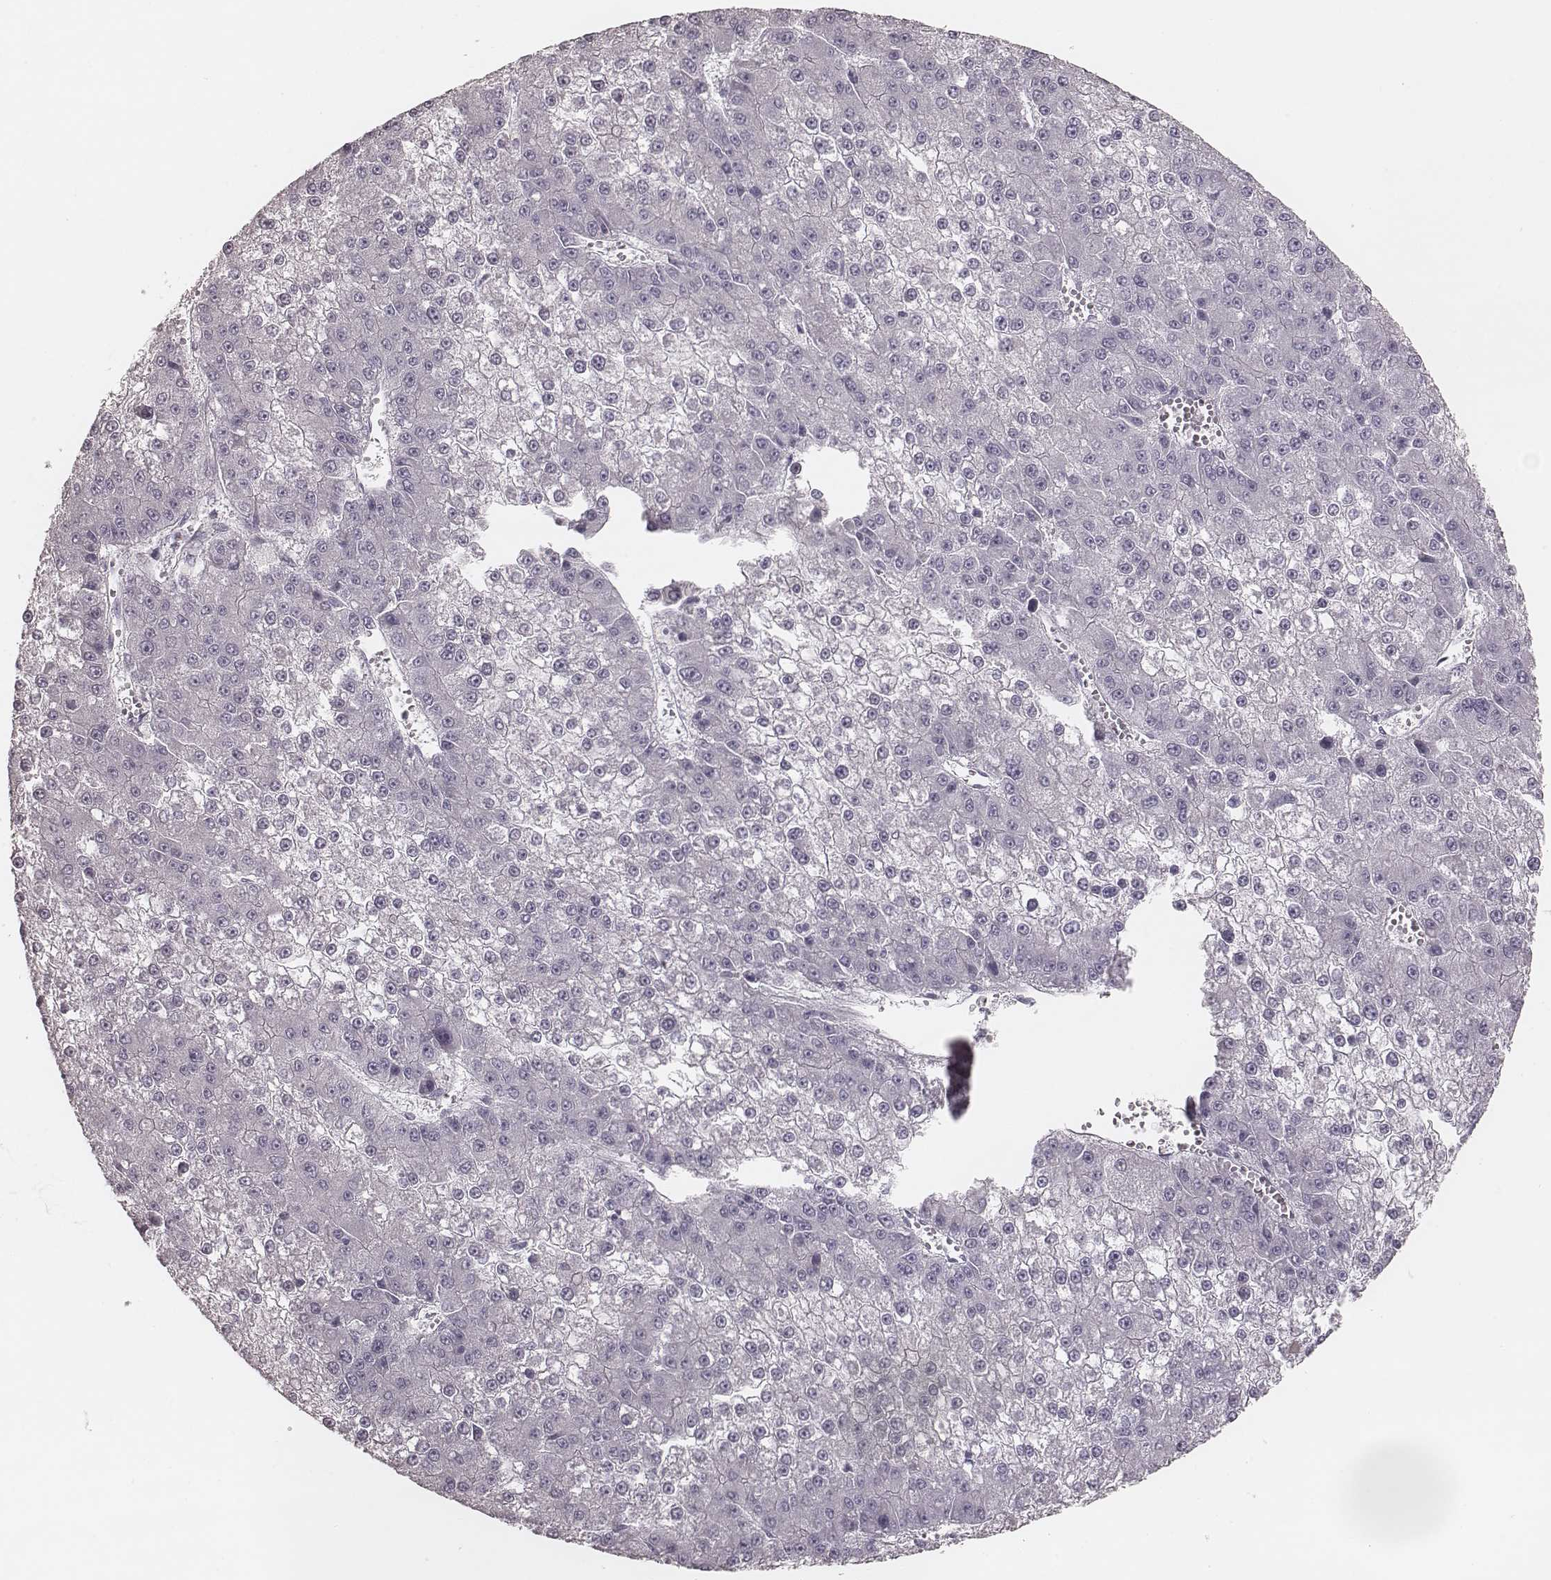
{"staining": {"intensity": "negative", "quantity": "none", "location": "none"}, "tissue": "liver cancer", "cell_type": "Tumor cells", "image_type": "cancer", "snomed": [{"axis": "morphology", "description": "Carcinoma, Hepatocellular, NOS"}, {"axis": "topography", "description": "Liver"}], "caption": "This is an immunohistochemistry micrograph of human liver hepatocellular carcinoma. There is no staining in tumor cells.", "gene": "ZP4", "patient": {"sex": "female", "age": 73}}